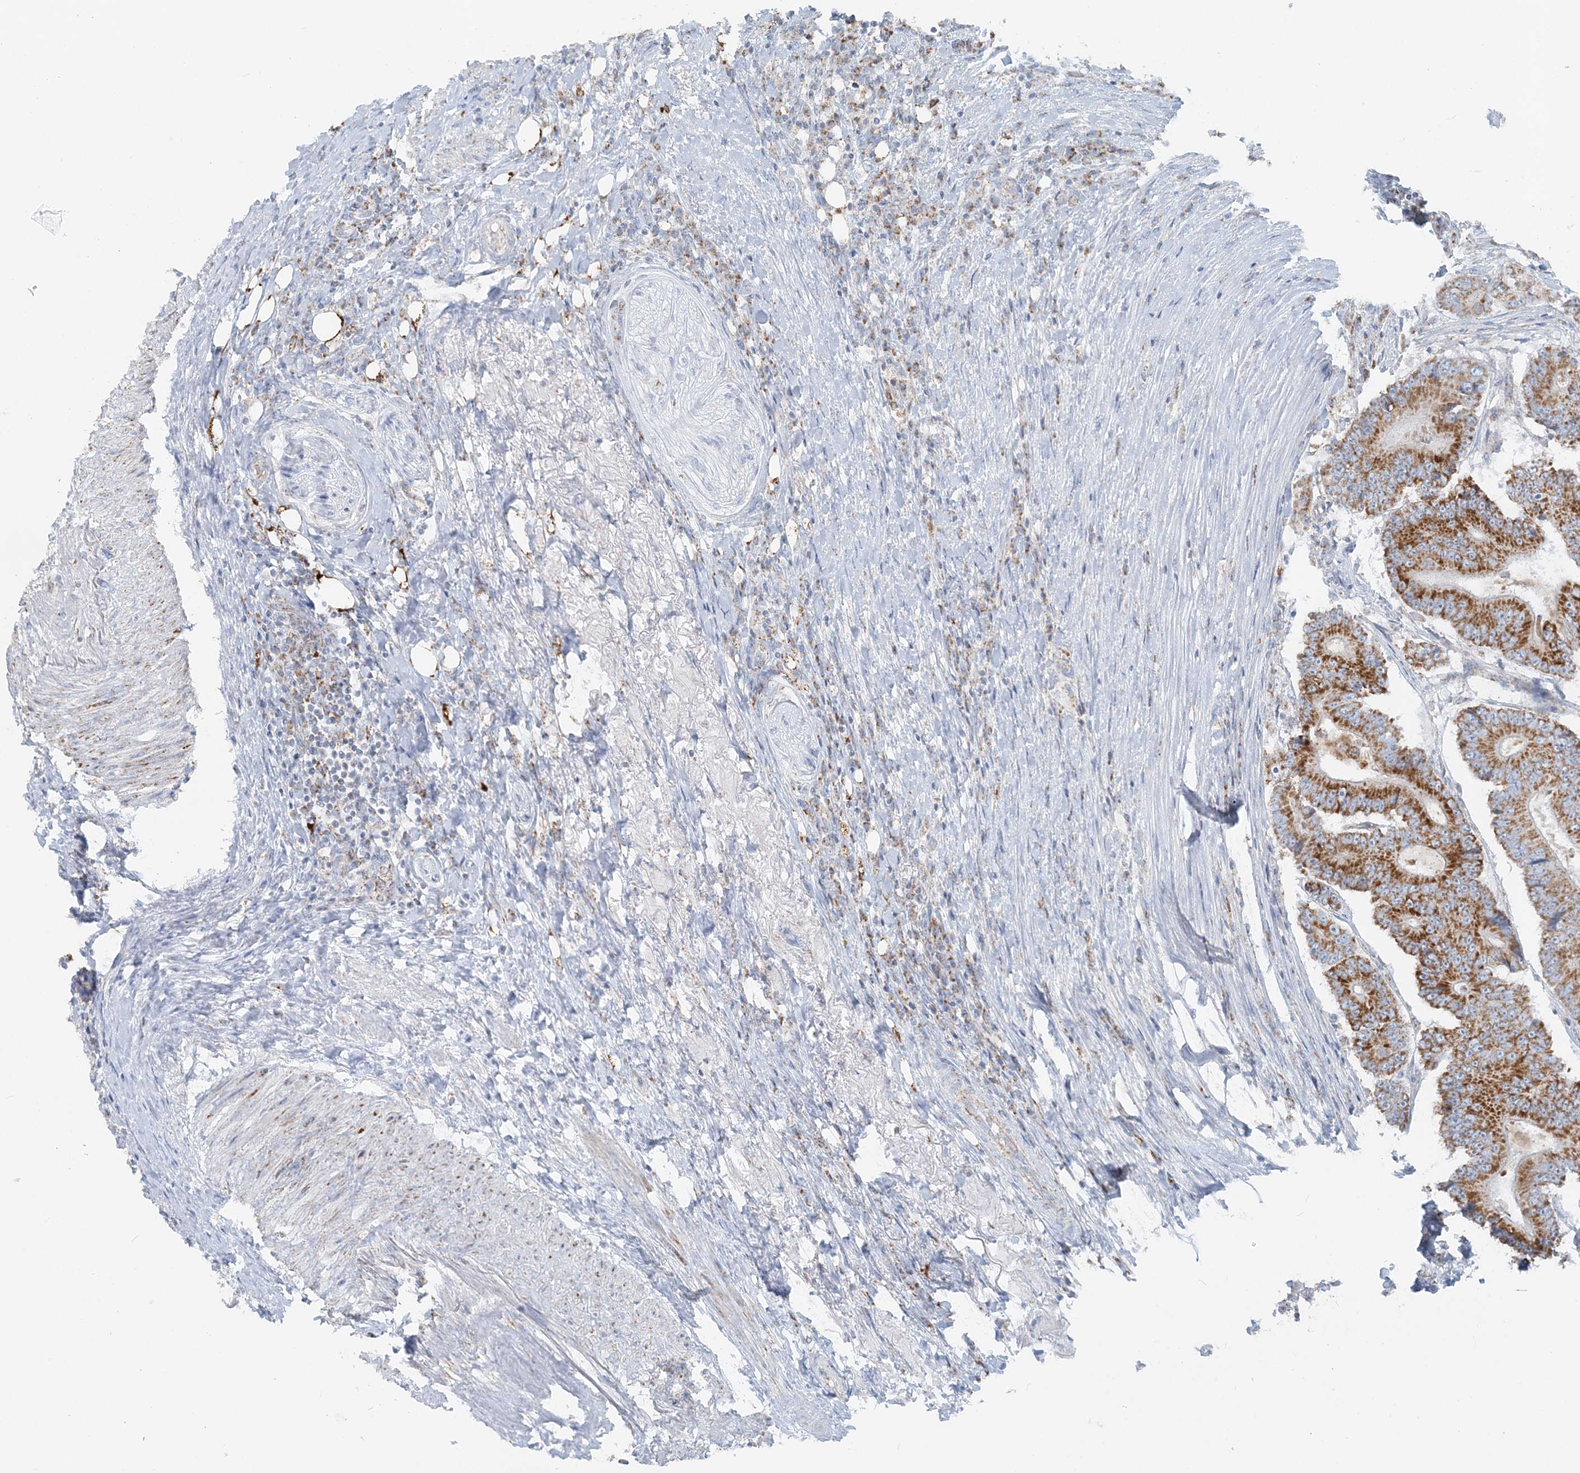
{"staining": {"intensity": "strong", "quantity": ">75%", "location": "cytoplasmic/membranous"}, "tissue": "colorectal cancer", "cell_type": "Tumor cells", "image_type": "cancer", "snomed": [{"axis": "morphology", "description": "Adenocarcinoma, NOS"}, {"axis": "topography", "description": "Colon"}], "caption": "Immunohistochemistry (IHC) (DAB (3,3'-diaminobenzidine)) staining of colorectal cancer (adenocarcinoma) shows strong cytoplasmic/membranous protein staining in about >75% of tumor cells.", "gene": "PCCB", "patient": {"sex": "male", "age": 83}}